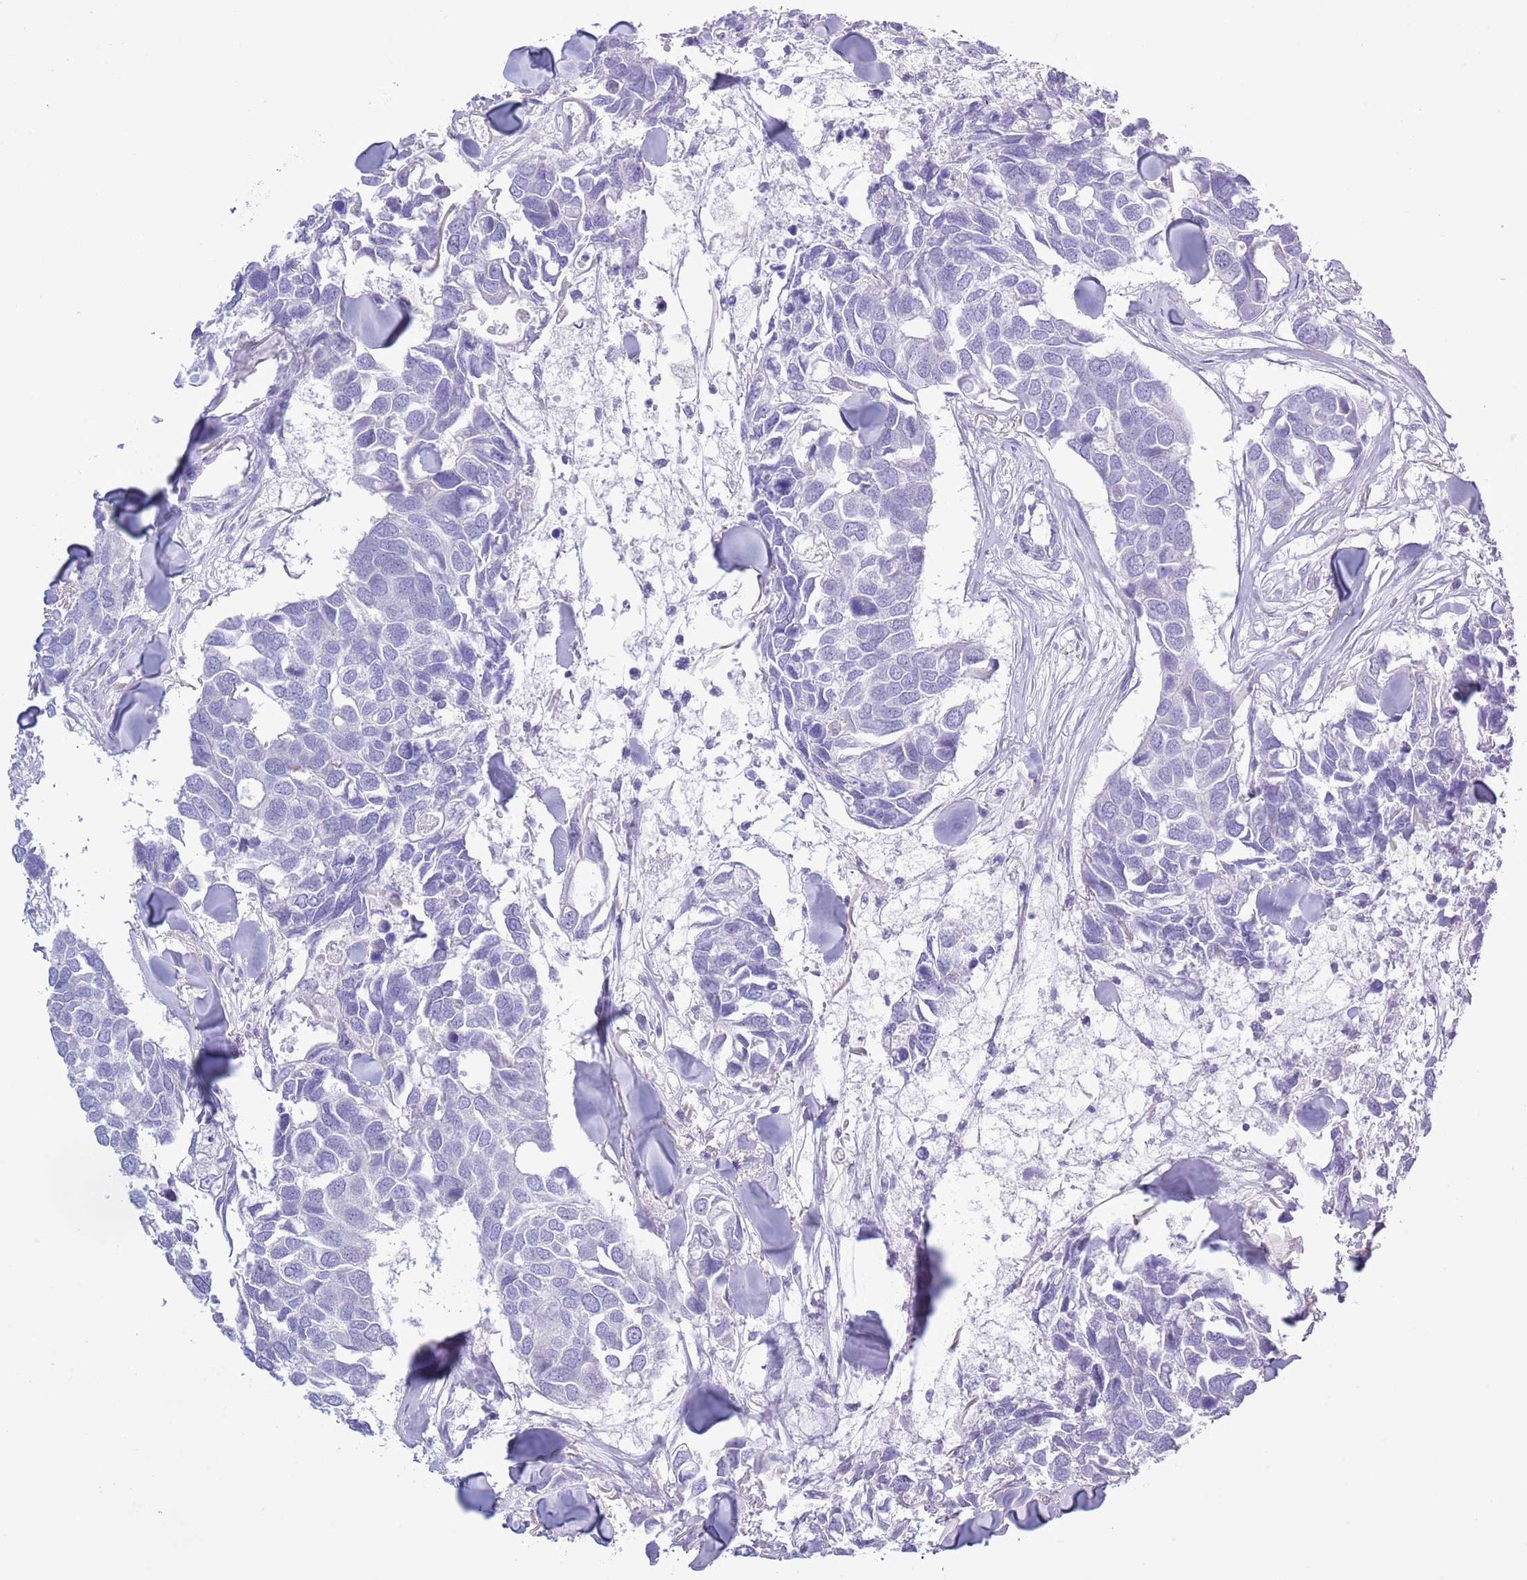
{"staining": {"intensity": "negative", "quantity": "none", "location": "none"}, "tissue": "breast cancer", "cell_type": "Tumor cells", "image_type": "cancer", "snomed": [{"axis": "morphology", "description": "Duct carcinoma"}, {"axis": "topography", "description": "Breast"}], "caption": "Immunohistochemistry (IHC) of invasive ductal carcinoma (breast) demonstrates no positivity in tumor cells.", "gene": "MOCOS", "patient": {"sex": "female", "age": 83}}